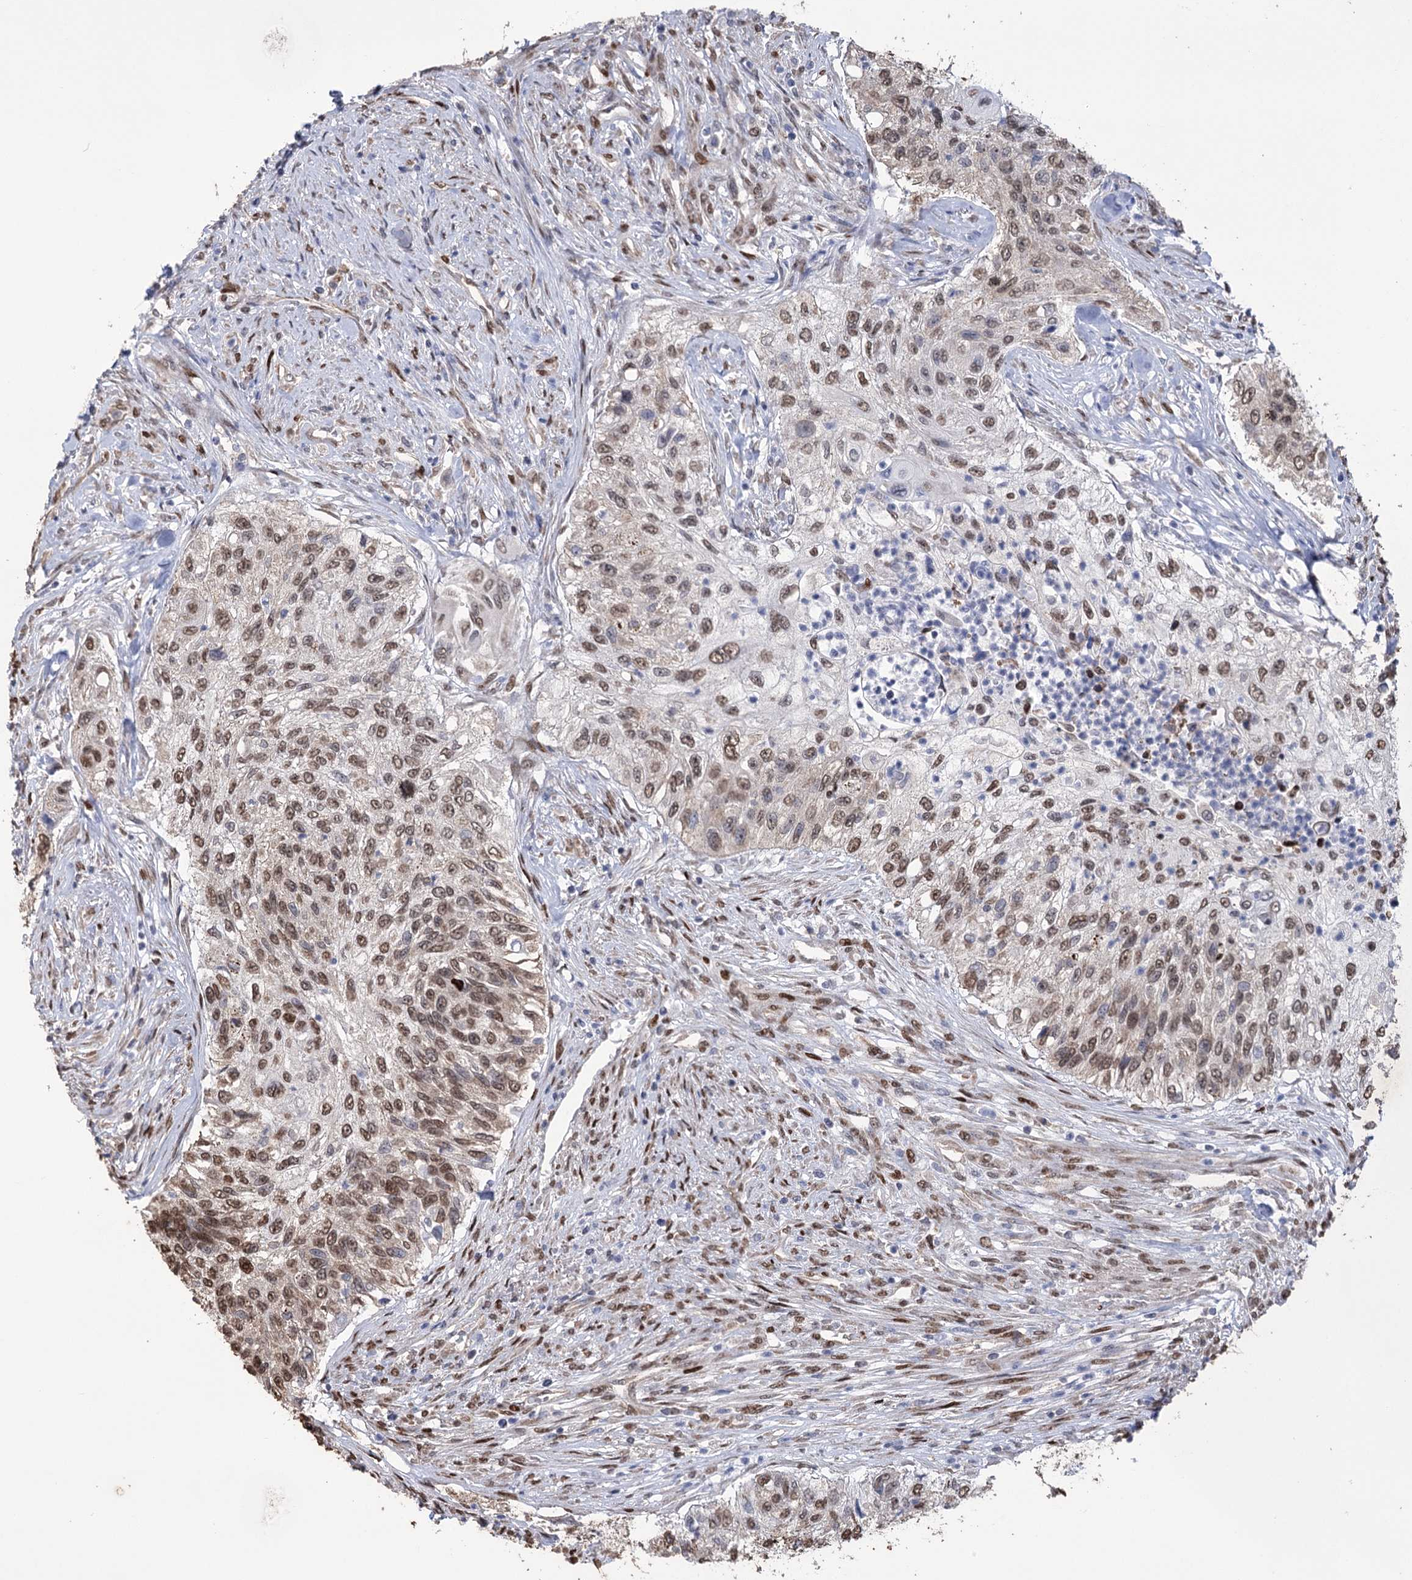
{"staining": {"intensity": "moderate", "quantity": ">75%", "location": "nuclear"}, "tissue": "urothelial cancer", "cell_type": "Tumor cells", "image_type": "cancer", "snomed": [{"axis": "morphology", "description": "Urothelial carcinoma, High grade"}, {"axis": "topography", "description": "Urinary bladder"}], "caption": "The image exhibits immunohistochemical staining of urothelial cancer. There is moderate nuclear staining is present in about >75% of tumor cells.", "gene": "NFU1", "patient": {"sex": "female", "age": 60}}